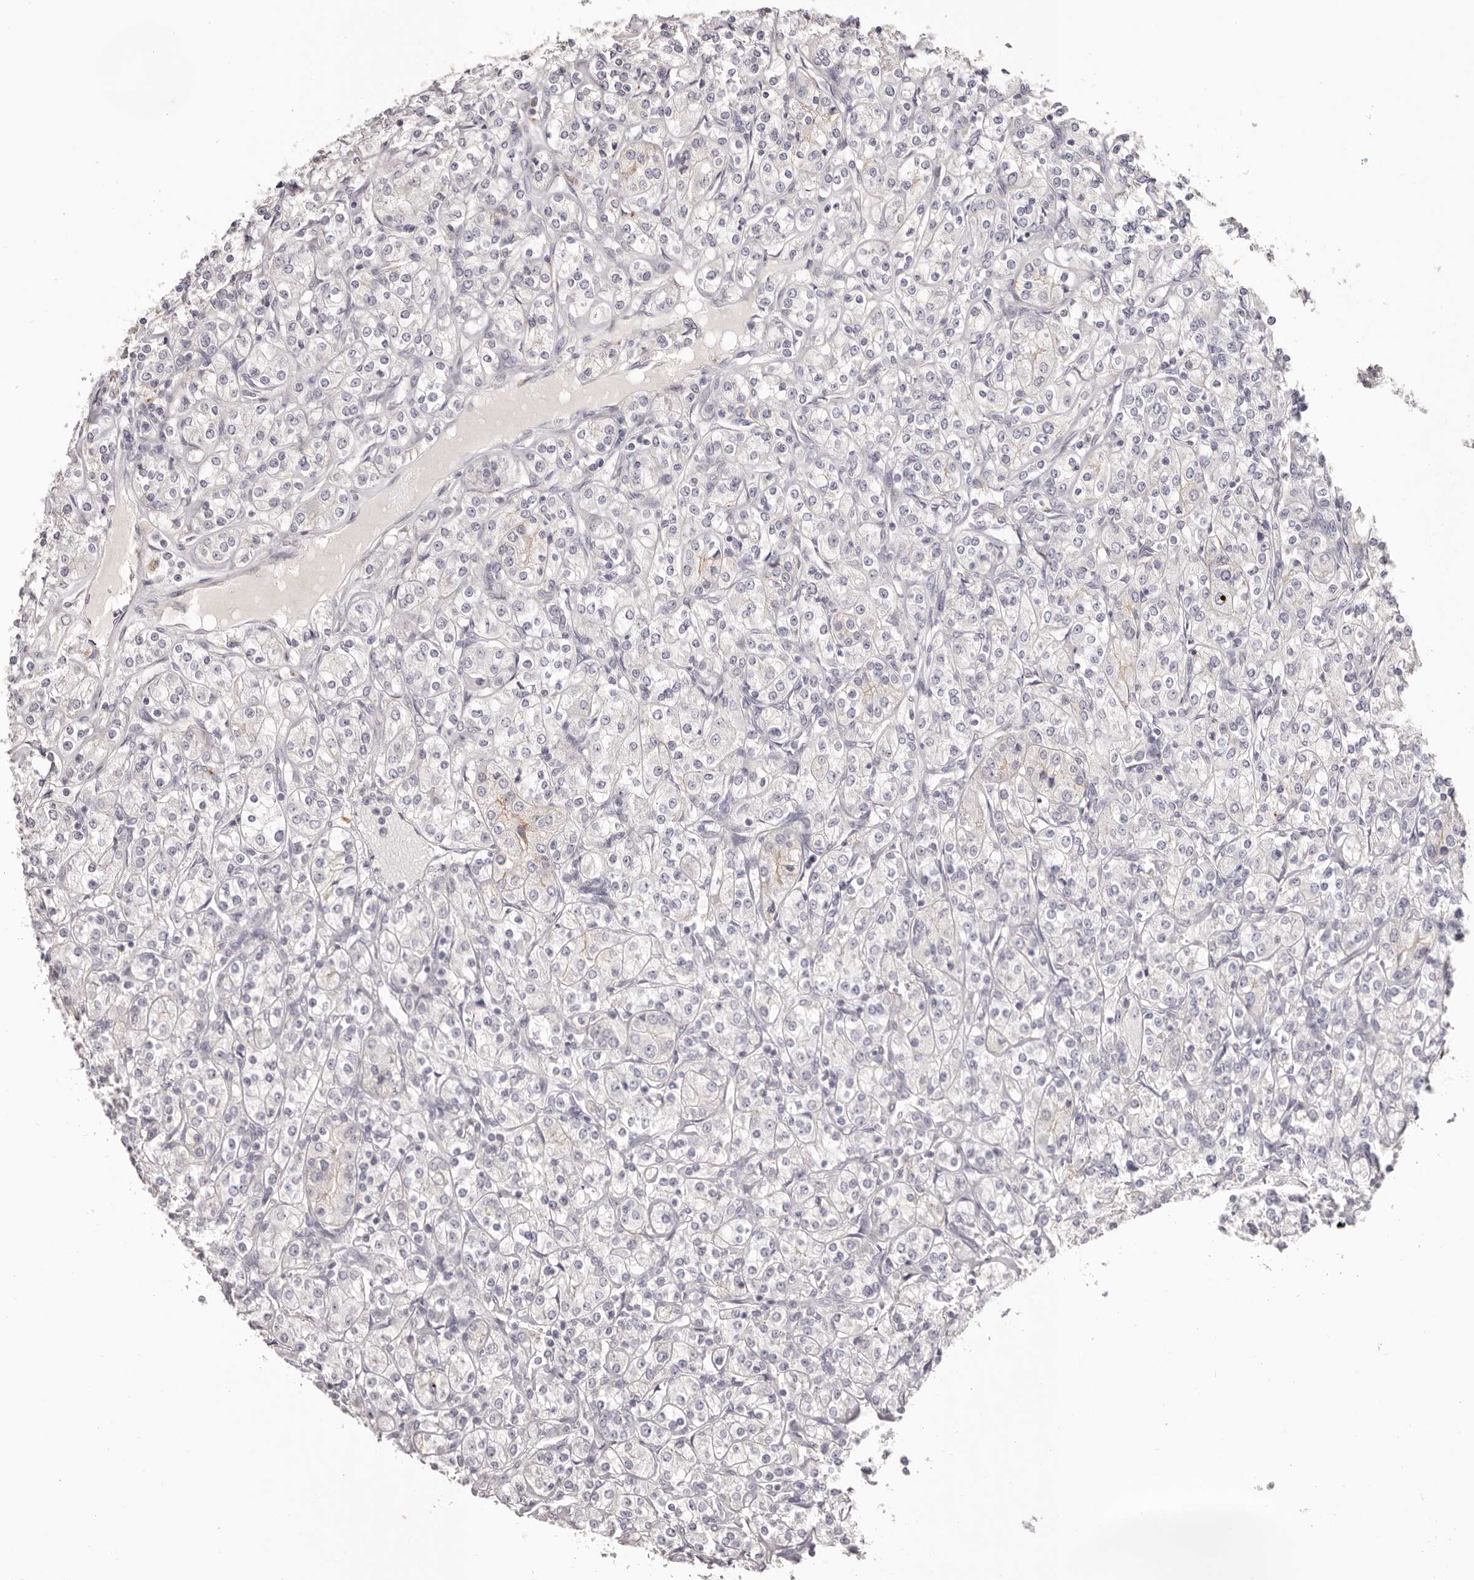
{"staining": {"intensity": "negative", "quantity": "none", "location": "none"}, "tissue": "renal cancer", "cell_type": "Tumor cells", "image_type": "cancer", "snomed": [{"axis": "morphology", "description": "Adenocarcinoma, NOS"}, {"axis": "topography", "description": "Kidney"}], "caption": "This is an IHC photomicrograph of adenocarcinoma (renal). There is no positivity in tumor cells.", "gene": "PCDHB6", "patient": {"sex": "male", "age": 77}}